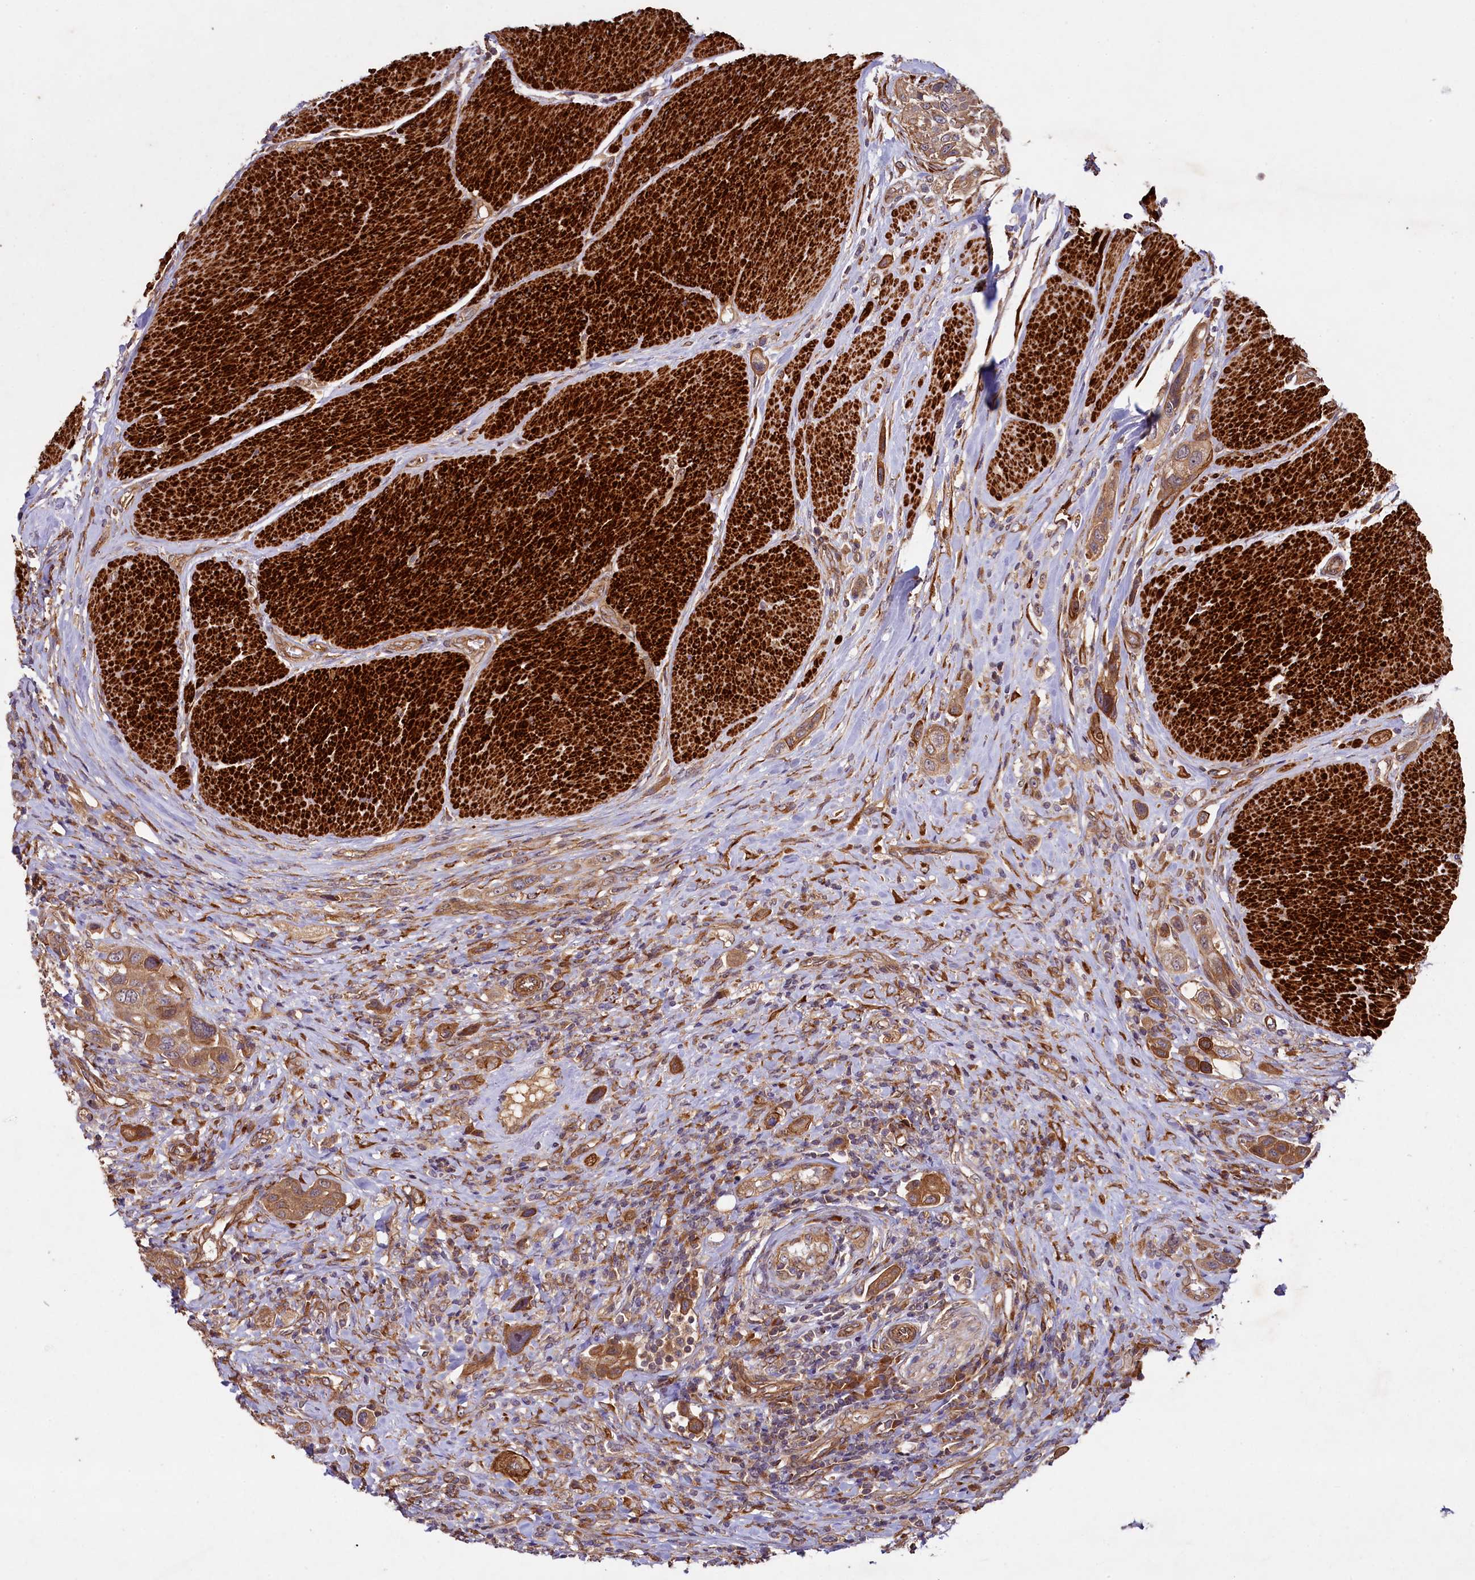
{"staining": {"intensity": "moderate", "quantity": ">75%", "location": "cytoplasmic/membranous"}, "tissue": "urothelial cancer", "cell_type": "Tumor cells", "image_type": "cancer", "snomed": [{"axis": "morphology", "description": "Urothelial carcinoma, High grade"}, {"axis": "topography", "description": "Urinary bladder"}], "caption": "Protein expression analysis of high-grade urothelial carcinoma exhibits moderate cytoplasmic/membranous staining in about >75% of tumor cells.", "gene": "CCDC102A", "patient": {"sex": "male", "age": 50}}